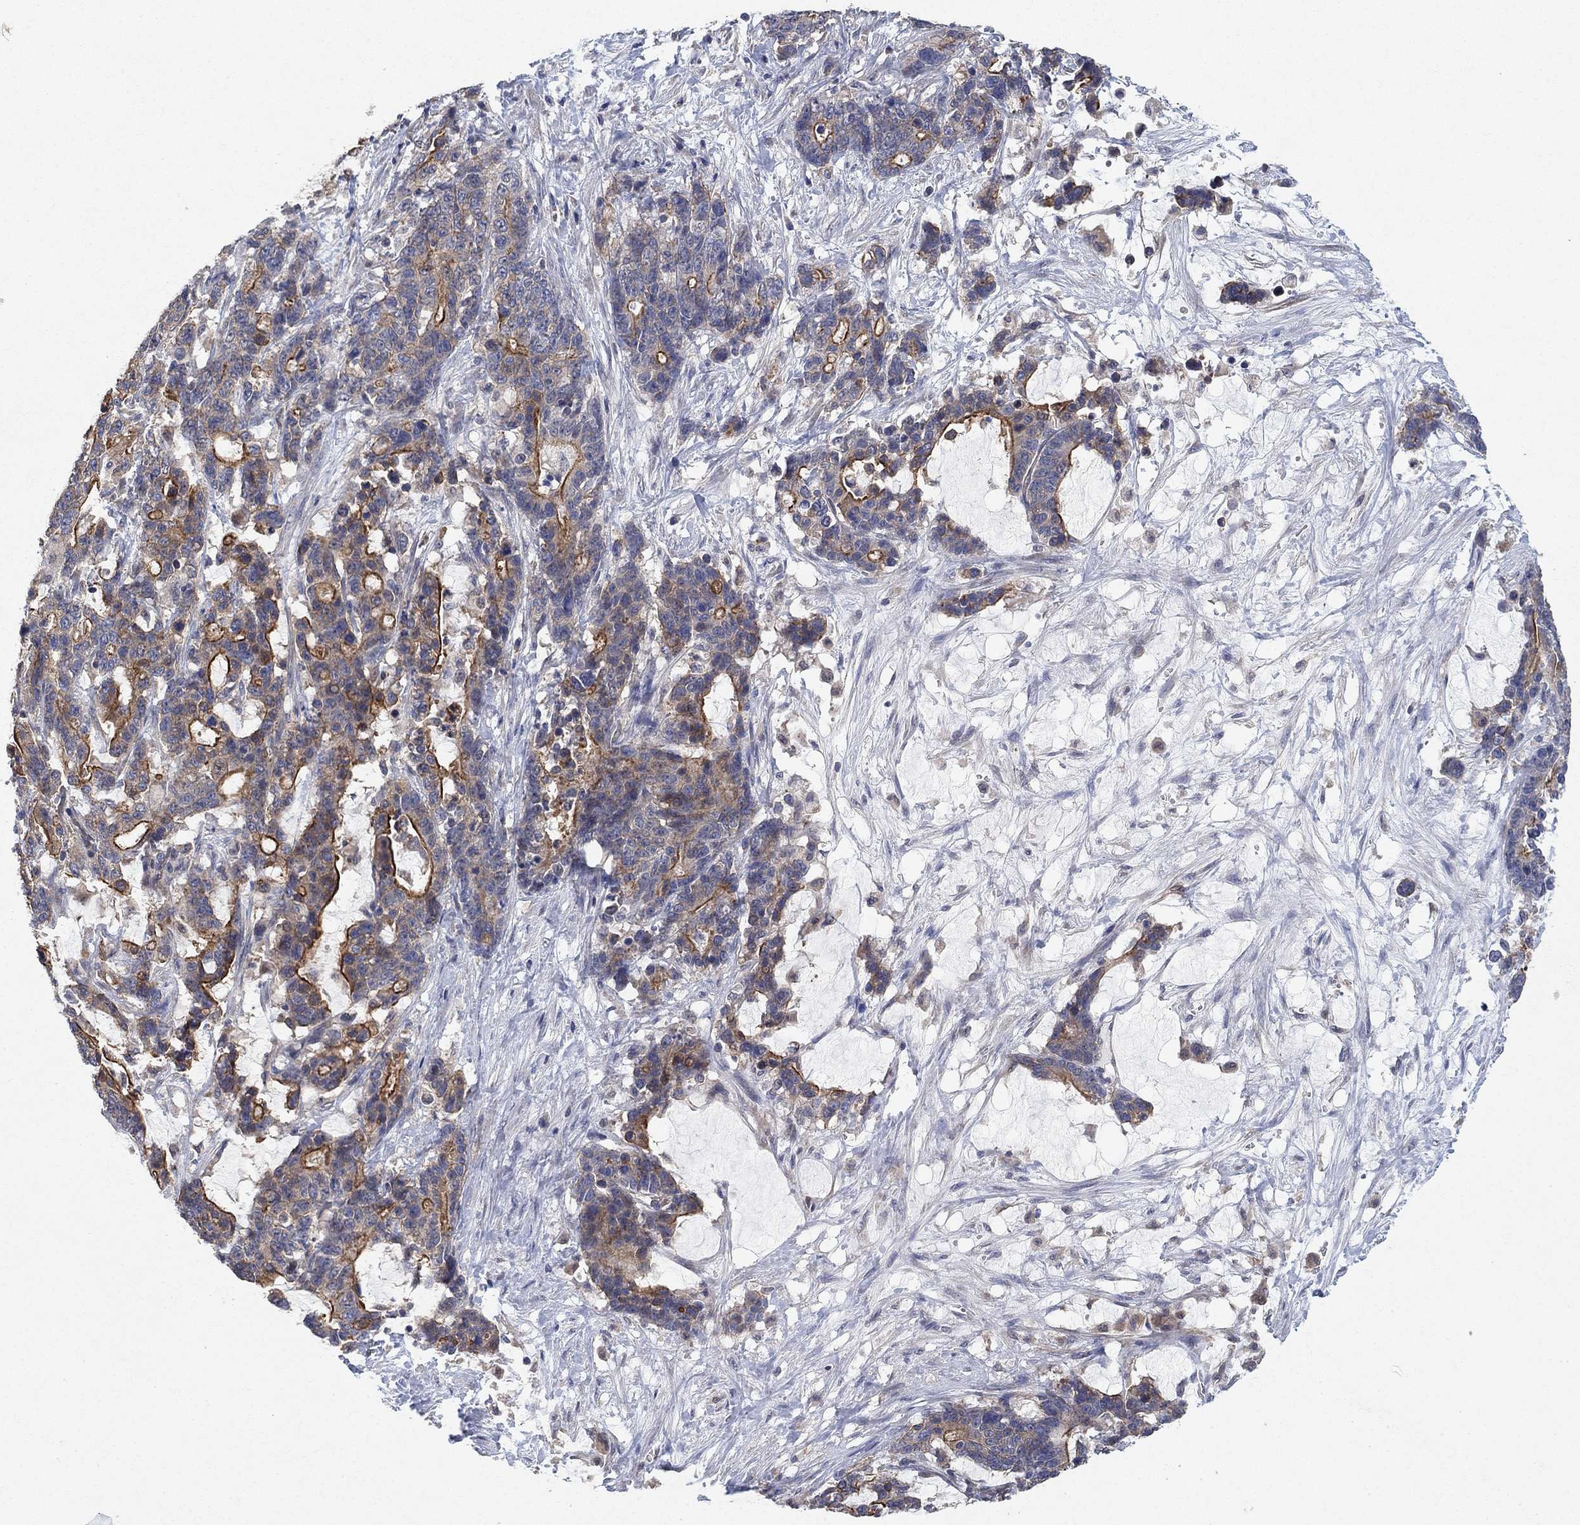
{"staining": {"intensity": "strong", "quantity": "<25%", "location": "cytoplasmic/membranous"}, "tissue": "stomach cancer", "cell_type": "Tumor cells", "image_type": "cancer", "snomed": [{"axis": "morphology", "description": "Normal tissue, NOS"}, {"axis": "morphology", "description": "Adenocarcinoma, NOS"}, {"axis": "topography", "description": "Stomach"}], "caption": "Brown immunohistochemical staining in human adenocarcinoma (stomach) shows strong cytoplasmic/membranous staining in about <25% of tumor cells.", "gene": "MCUR1", "patient": {"sex": "female", "age": 64}}